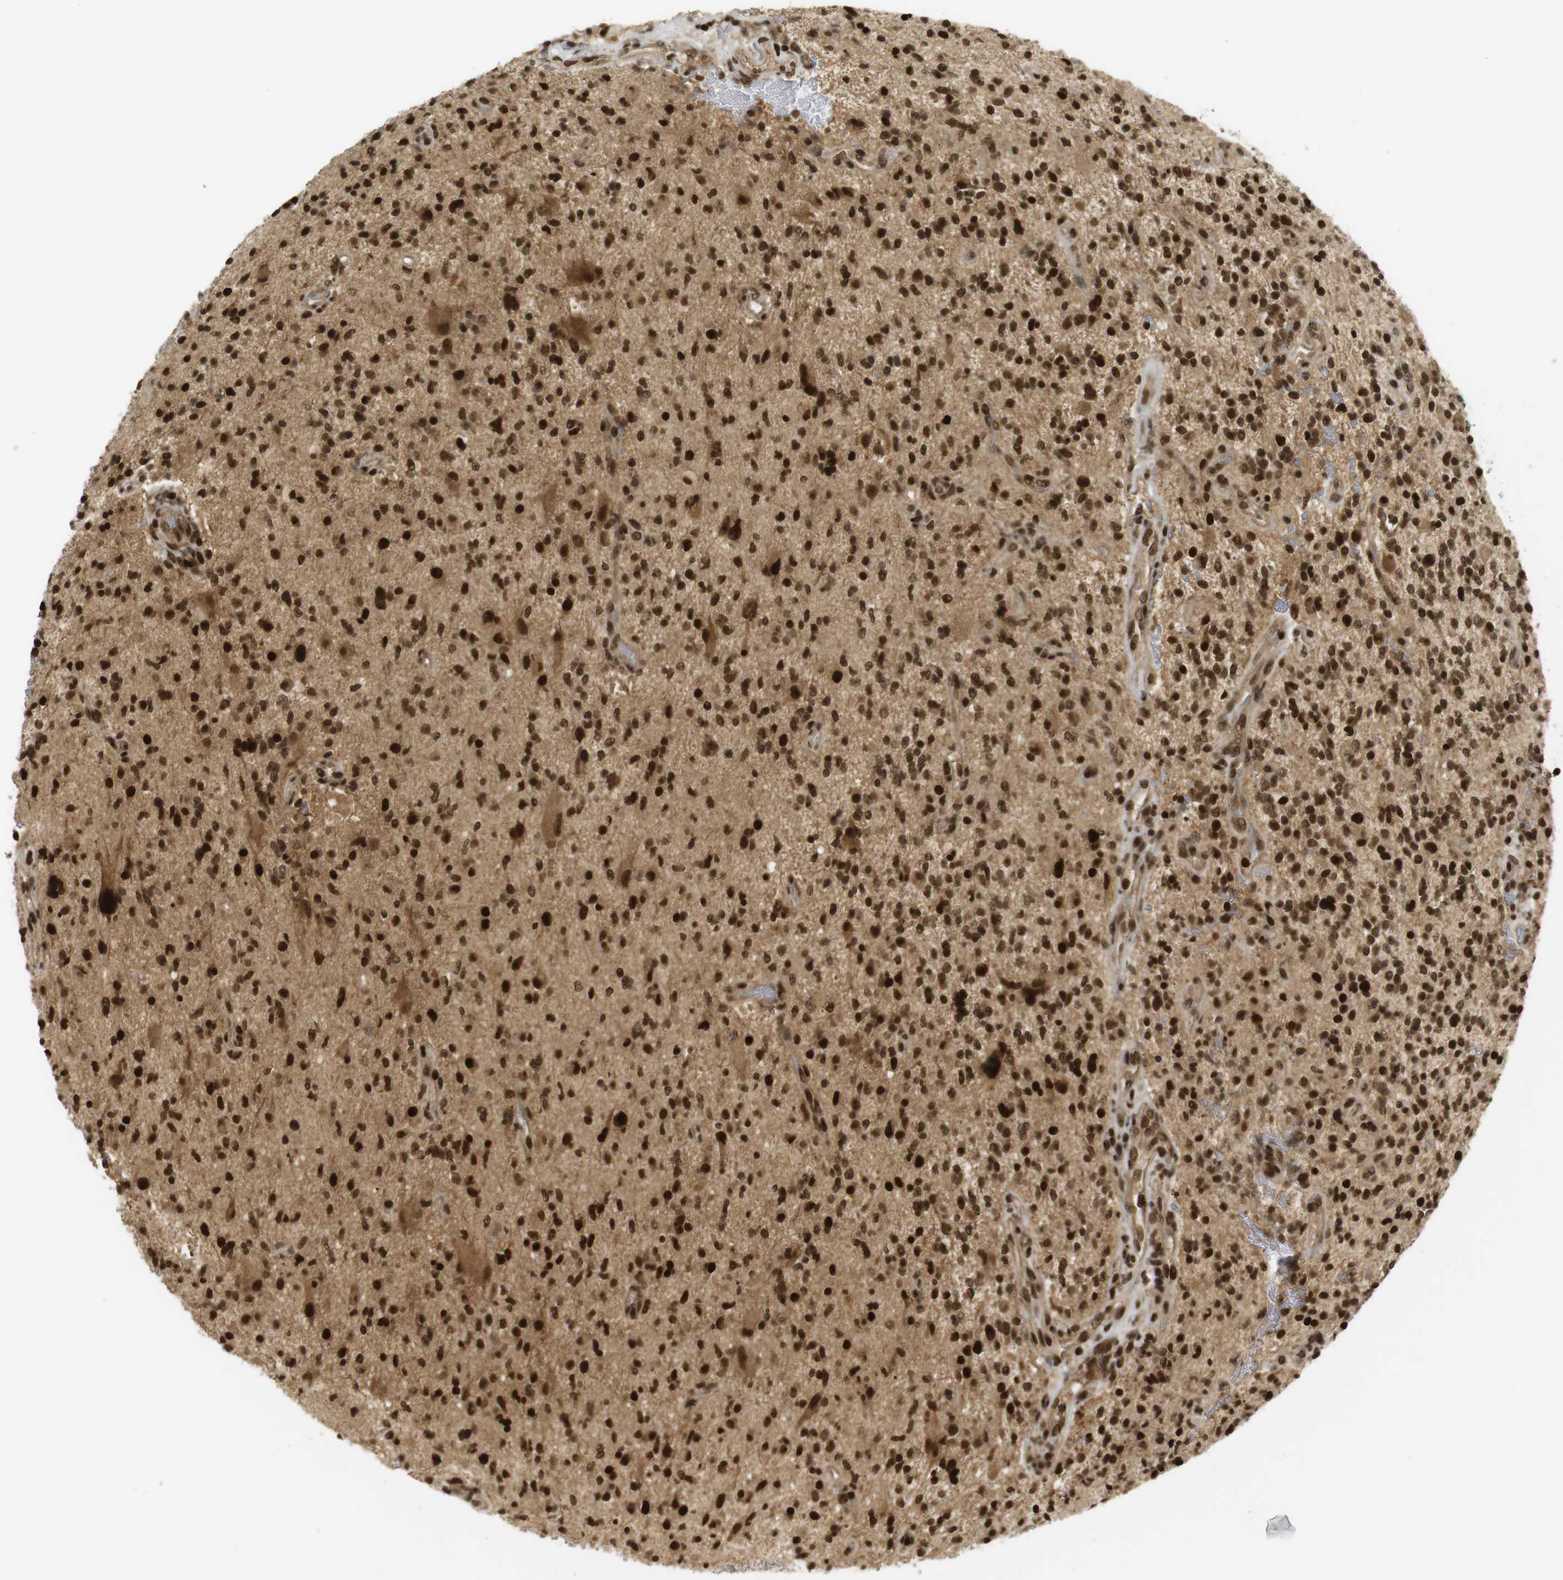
{"staining": {"intensity": "strong", "quantity": ">75%", "location": "cytoplasmic/membranous,nuclear"}, "tissue": "glioma", "cell_type": "Tumor cells", "image_type": "cancer", "snomed": [{"axis": "morphology", "description": "Glioma, malignant, High grade"}, {"axis": "topography", "description": "Brain"}], "caption": "Protein staining reveals strong cytoplasmic/membranous and nuclear positivity in approximately >75% of tumor cells in glioma. (DAB (3,3'-diaminobenzidine) IHC, brown staining for protein, blue staining for nuclei).", "gene": "RUVBL2", "patient": {"sex": "male", "age": 48}}